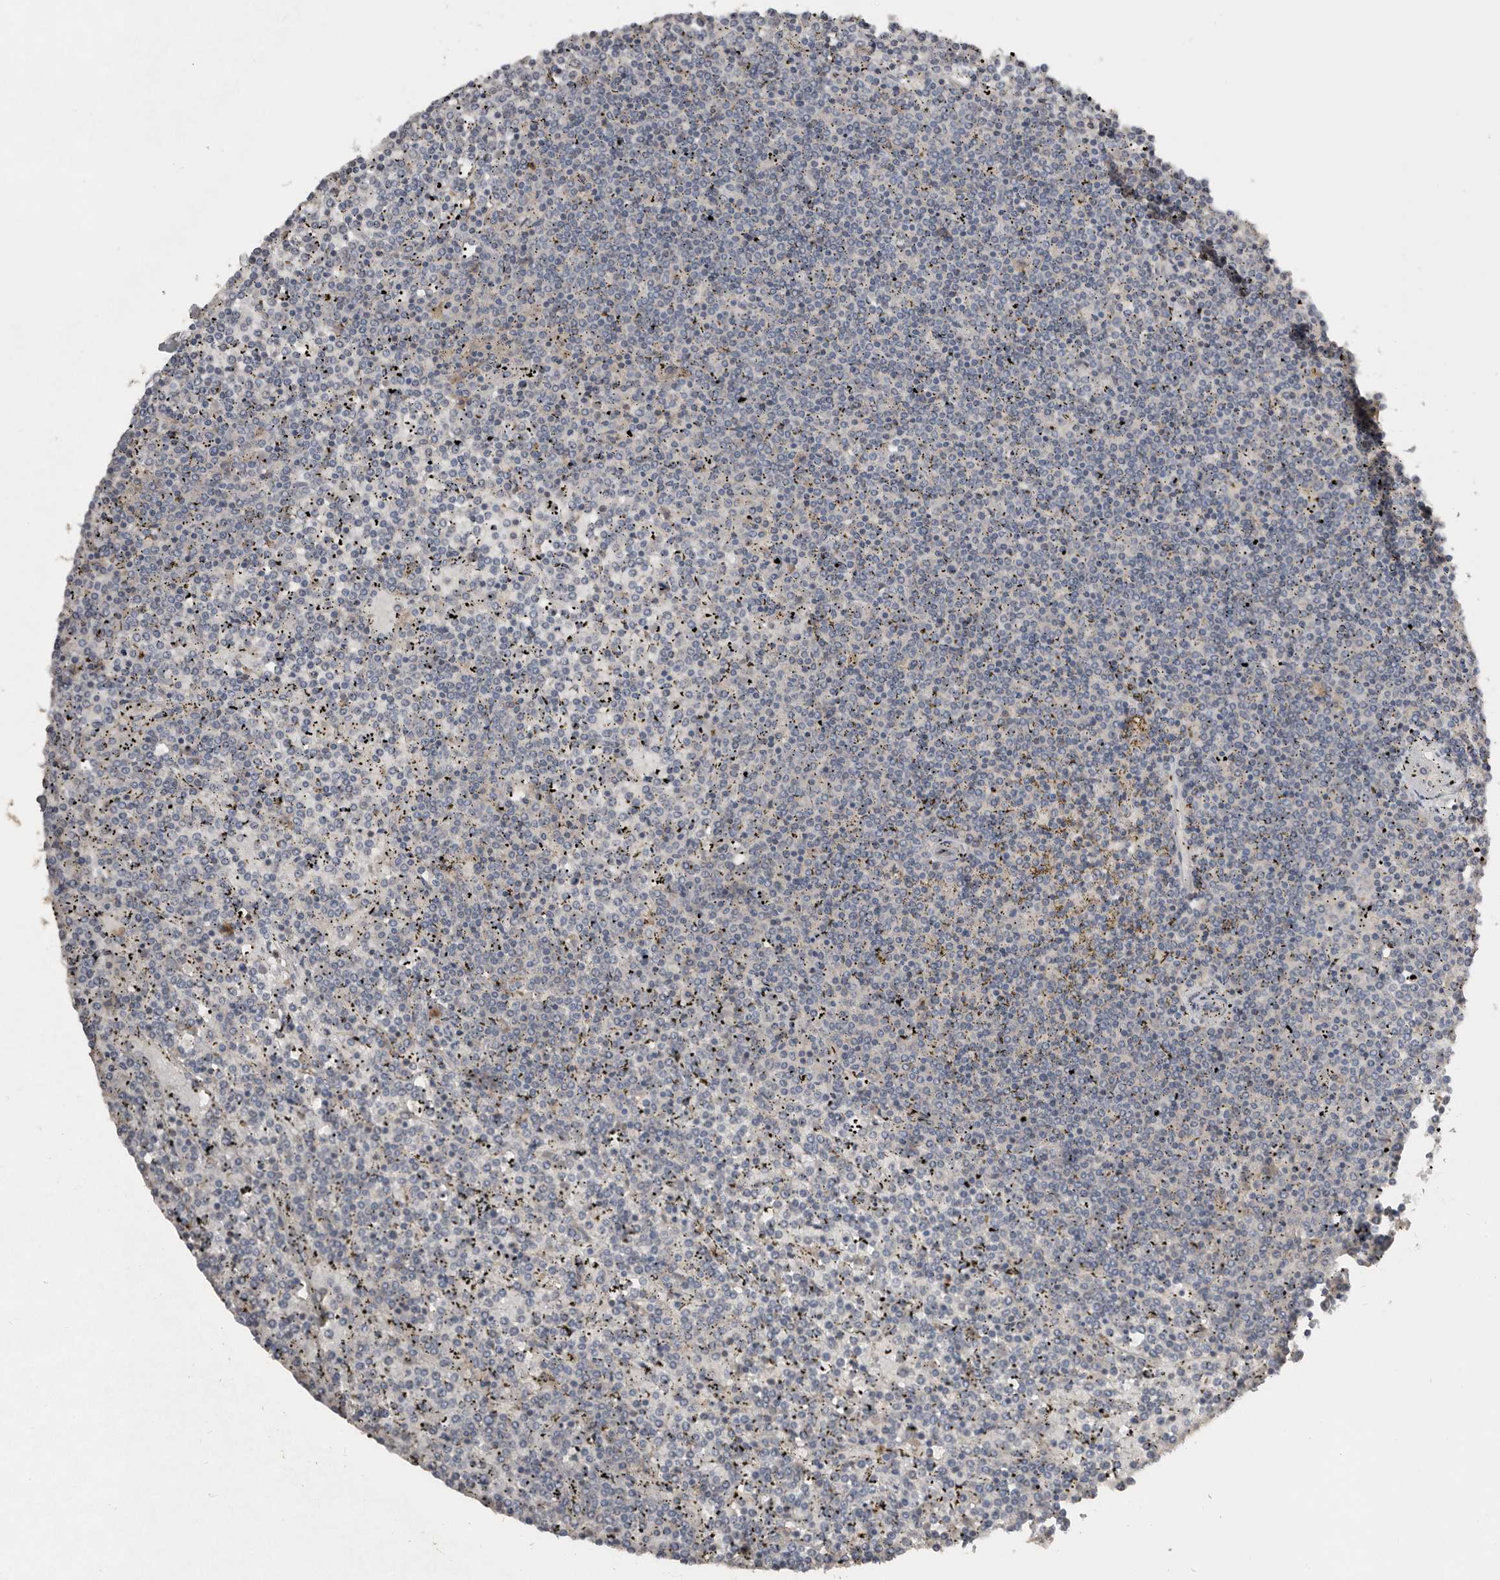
{"staining": {"intensity": "negative", "quantity": "none", "location": "none"}, "tissue": "lymphoma", "cell_type": "Tumor cells", "image_type": "cancer", "snomed": [{"axis": "morphology", "description": "Malignant lymphoma, non-Hodgkin's type, Low grade"}, {"axis": "topography", "description": "Spleen"}], "caption": "IHC photomicrograph of human lymphoma stained for a protein (brown), which demonstrates no expression in tumor cells.", "gene": "SLC39A2", "patient": {"sex": "female", "age": 19}}